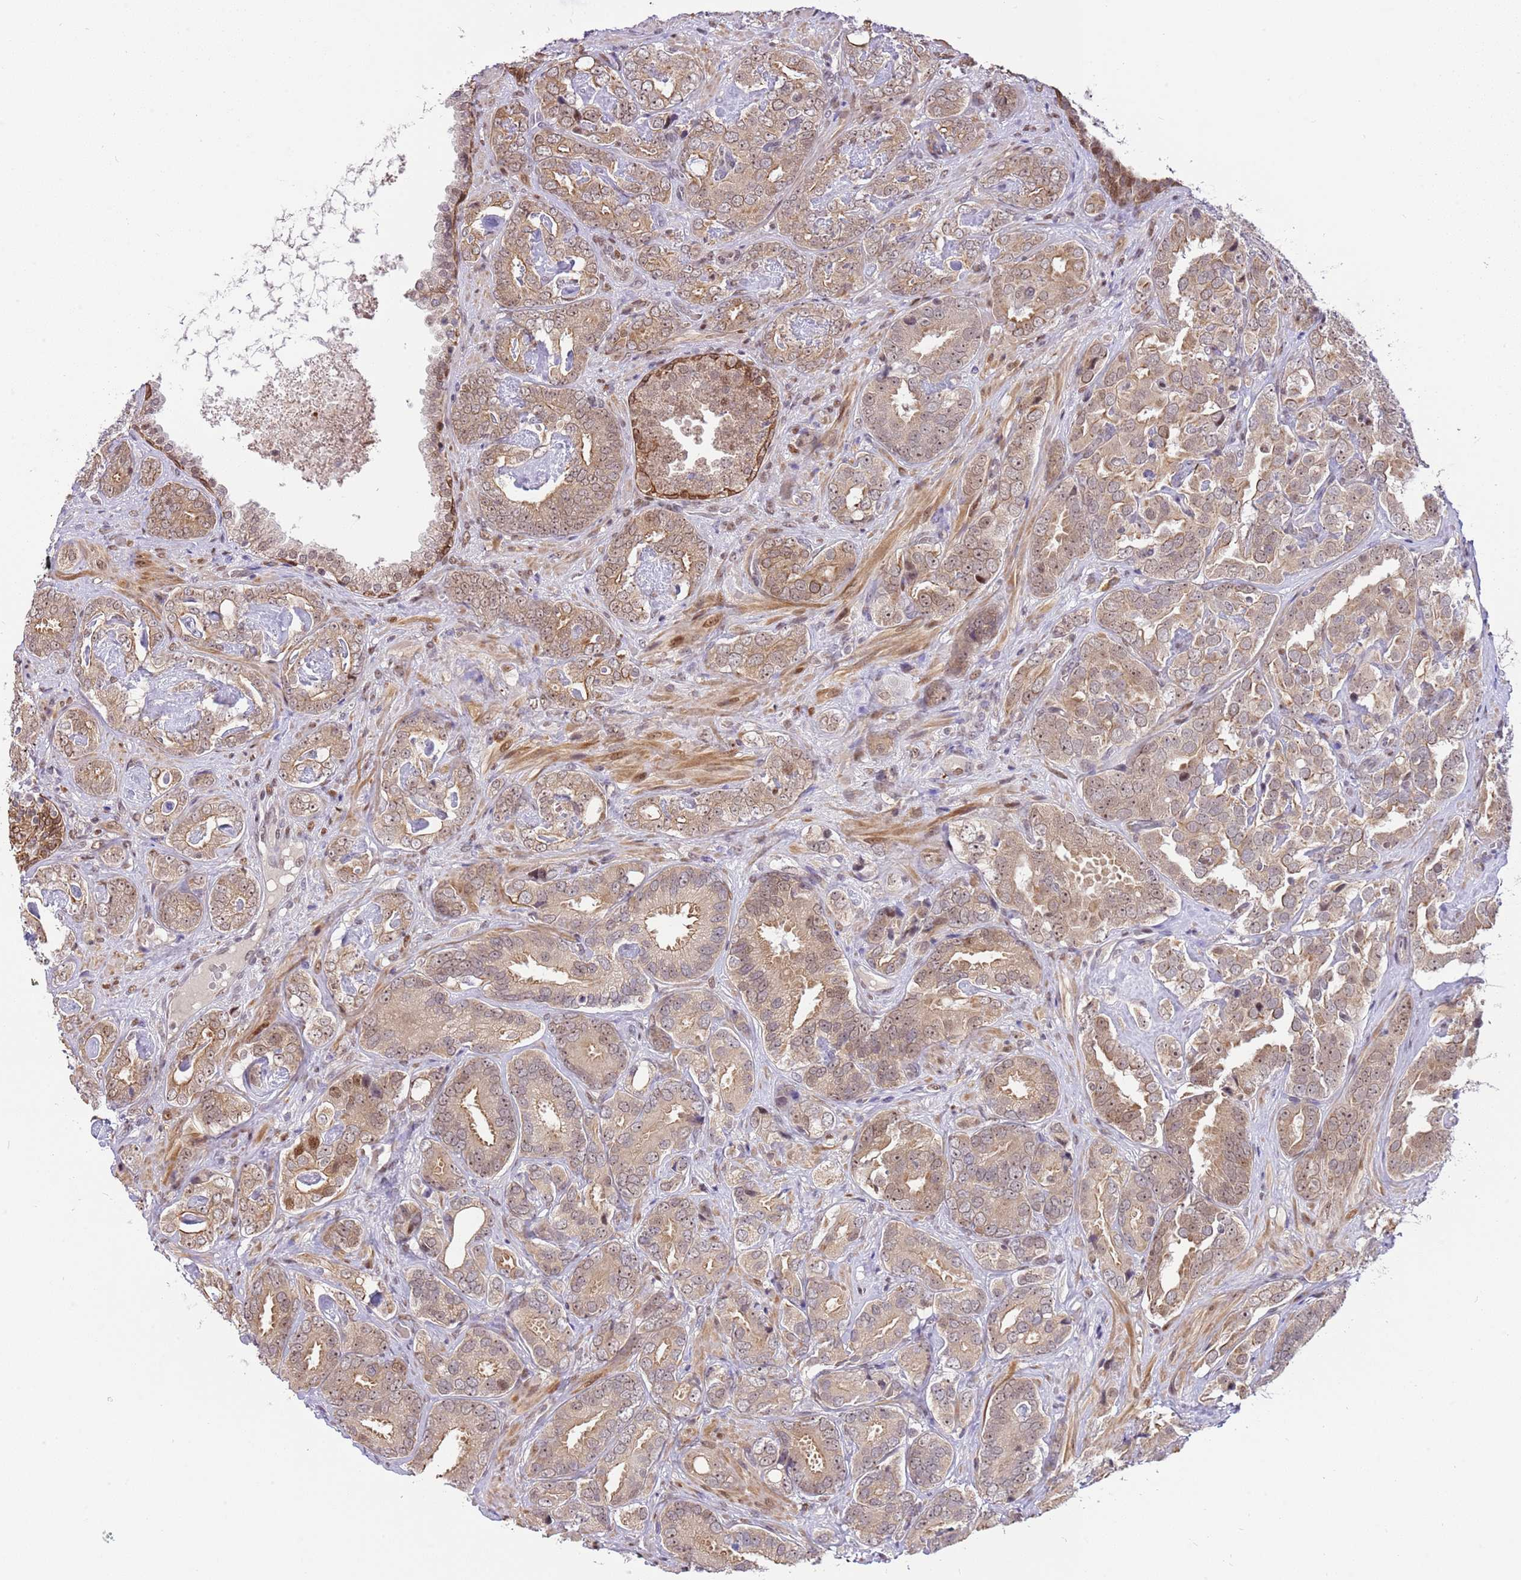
{"staining": {"intensity": "weak", "quantity": ">75%", "location": "cytoplasmic/membranous,nuclear"}, "tissue": "prostate cancer", "cell_type": "Tumor cells", "image_type": "cancer", "snomed": [{"axis": "morphology", "description": "Adenocarcinoma, High grade"}, {"axis": "topography", "description": "Prostate"}], "caption": "Protein staining of prostate adenocarcinoma (high-grade) tissue displays weak cytoplasmic/membranous and nuclear staining in about >75% of tumor cells.", "gene": "RFK", "patient": {"sex": "male", "age": 71}}